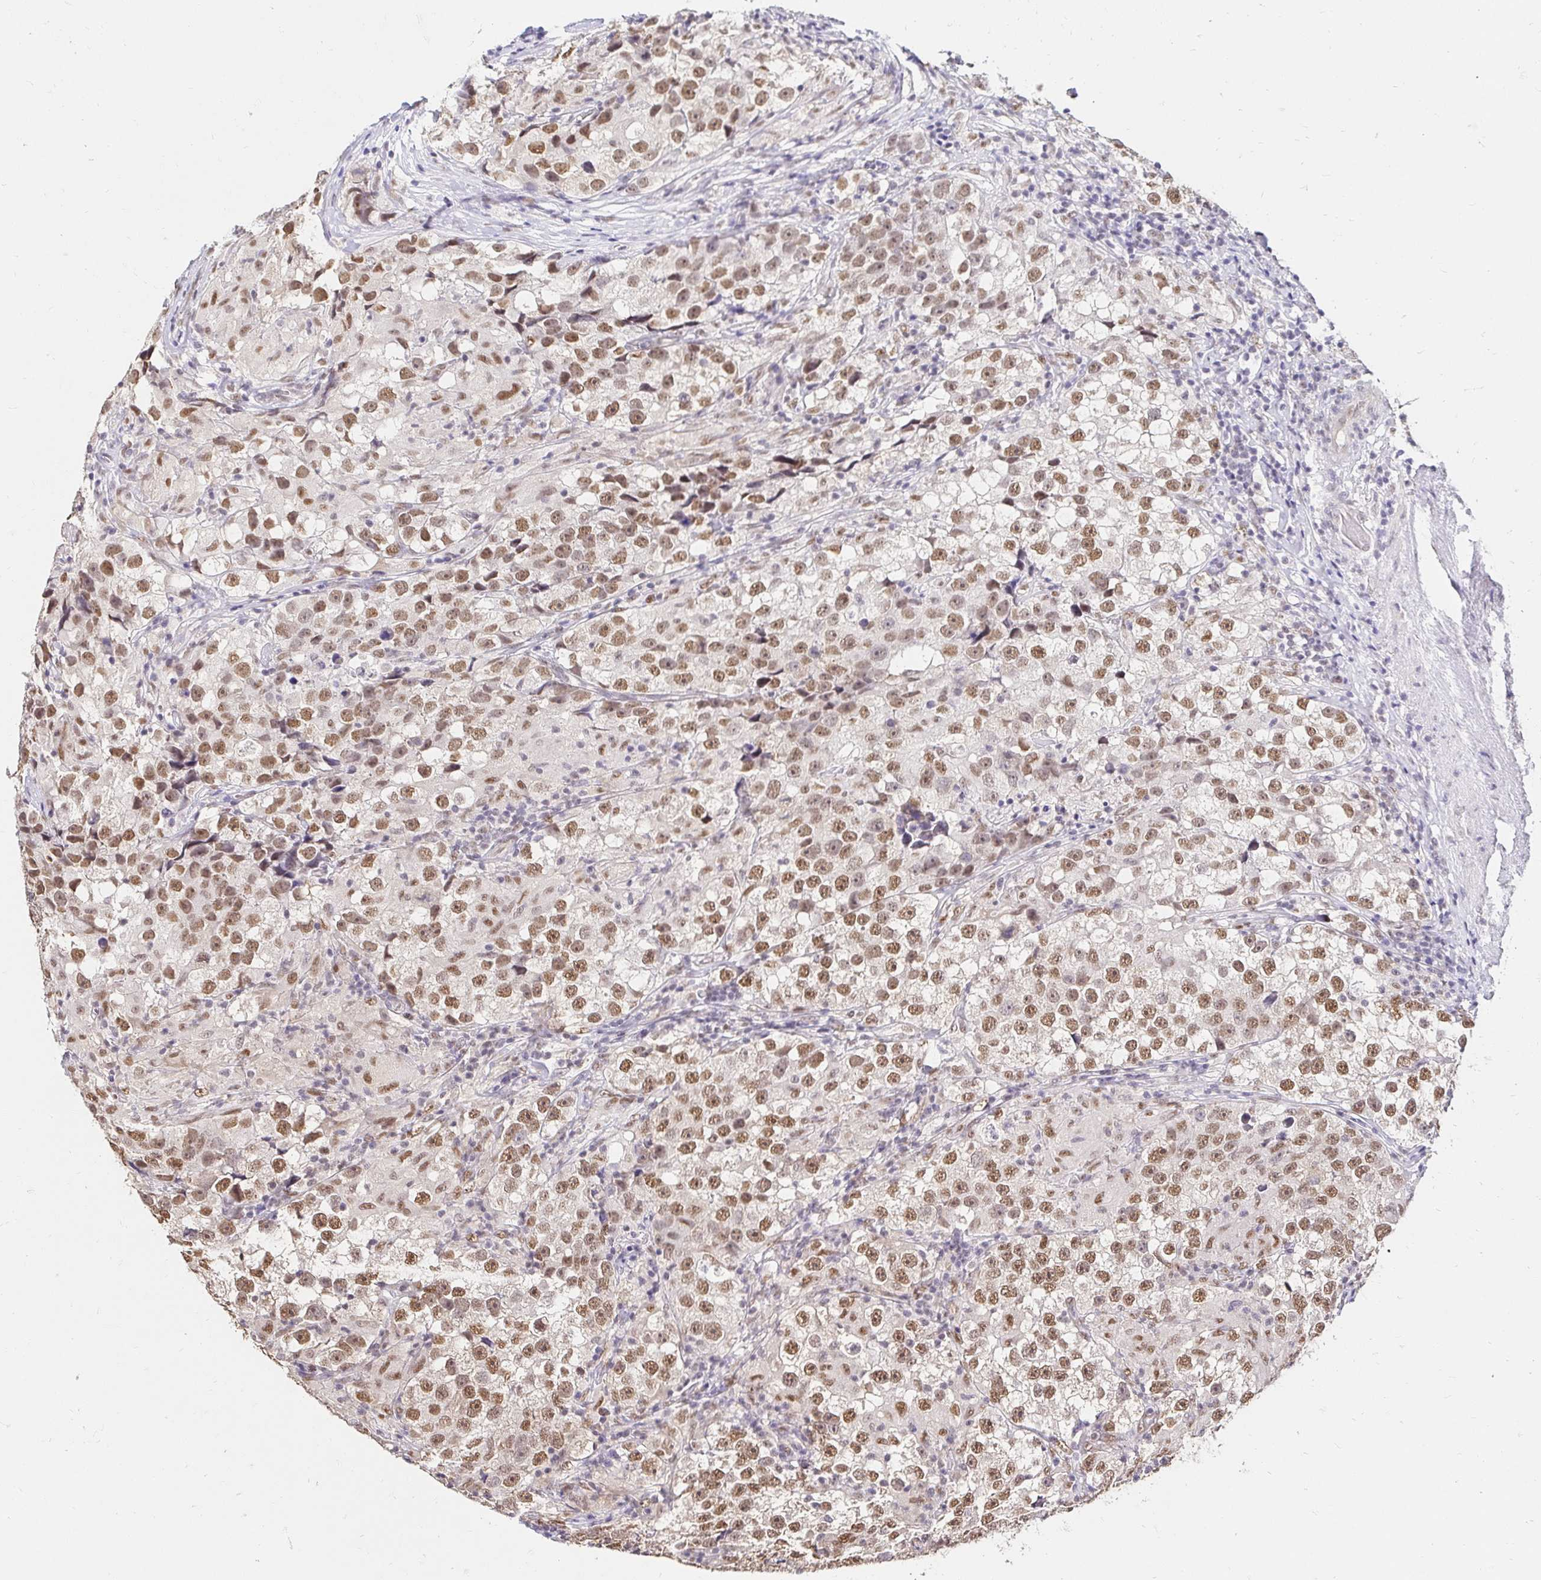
{"staining": {"intensity": "moderate", "quantity": ">75%", "location": "nuclear"}, "tissue": "testis cancer", "cell_type": "Tumor cells", "image_type": "cancer", "snomed": [{"axis": "morphology", "description": "Seminoma, NOS"}, {"axis": "topography", "description": "Testis"}], "caption": "Tumor cells display medium levels of moderate nuclear positivity in approximately >75% of cells in seminoma (testis).", "gene": "RIMS4", "patient": {"sex": "male", "age": 46}}